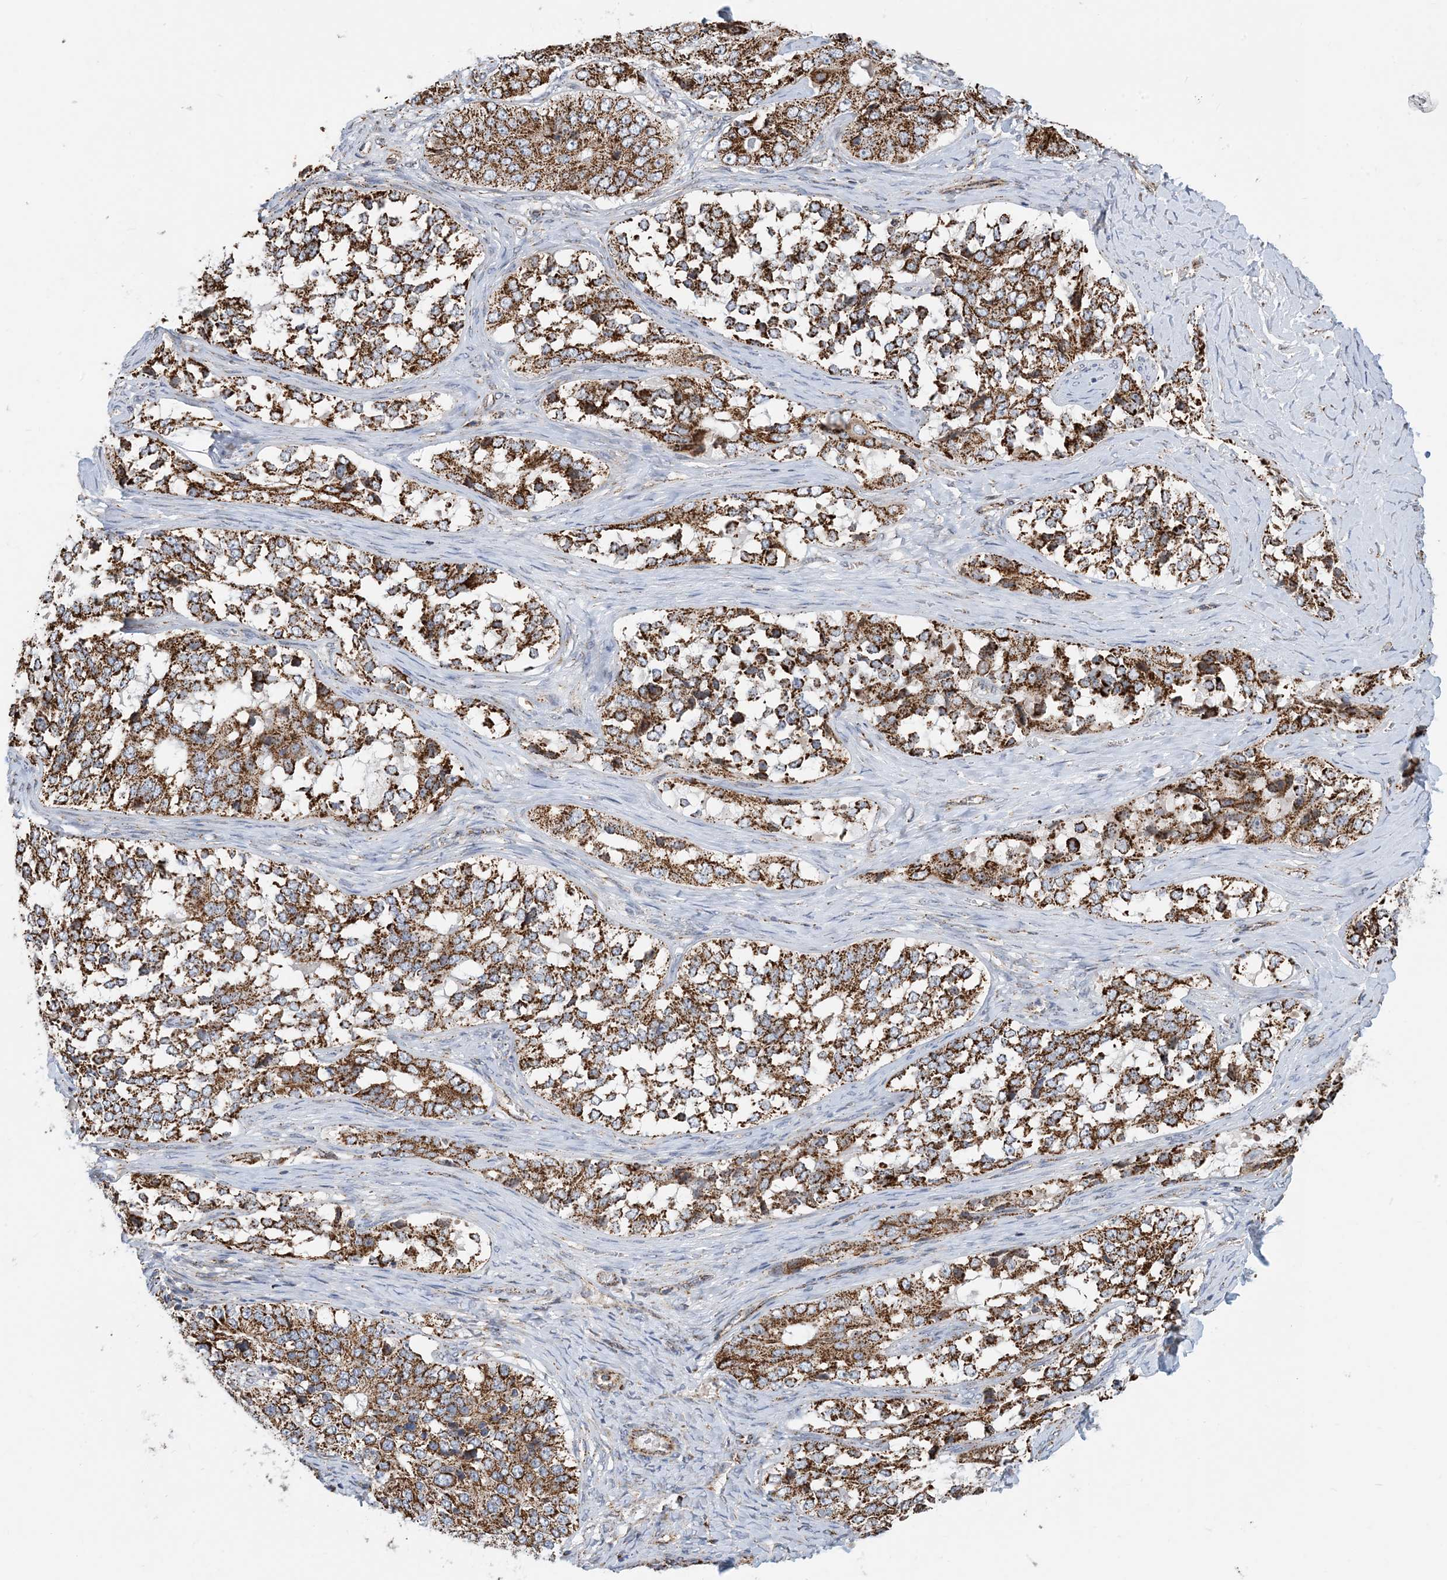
{"staining": {"intensity": "strong", "quantity": ">75%", "location": "cytoplasmic/membranous"}, "tissue": "ovarian cancer", "cell_type": "Tumor cells", "image_type": "cancer", "snomed": [{"axis": "morphology", "description": "Carcinoma, endometroid"}, {"axis": "topography", "description": "Ovary"}], "caption": "This micrograph shows immunohistochemistry staining of human ovarian cancer (endometroid carcinoma), with high strong cytoplasmic/membranous positivity in about >75% of tumor cells.", "gene": "PCDHGA1", "patient": {"sex": "female", "age": 51}}